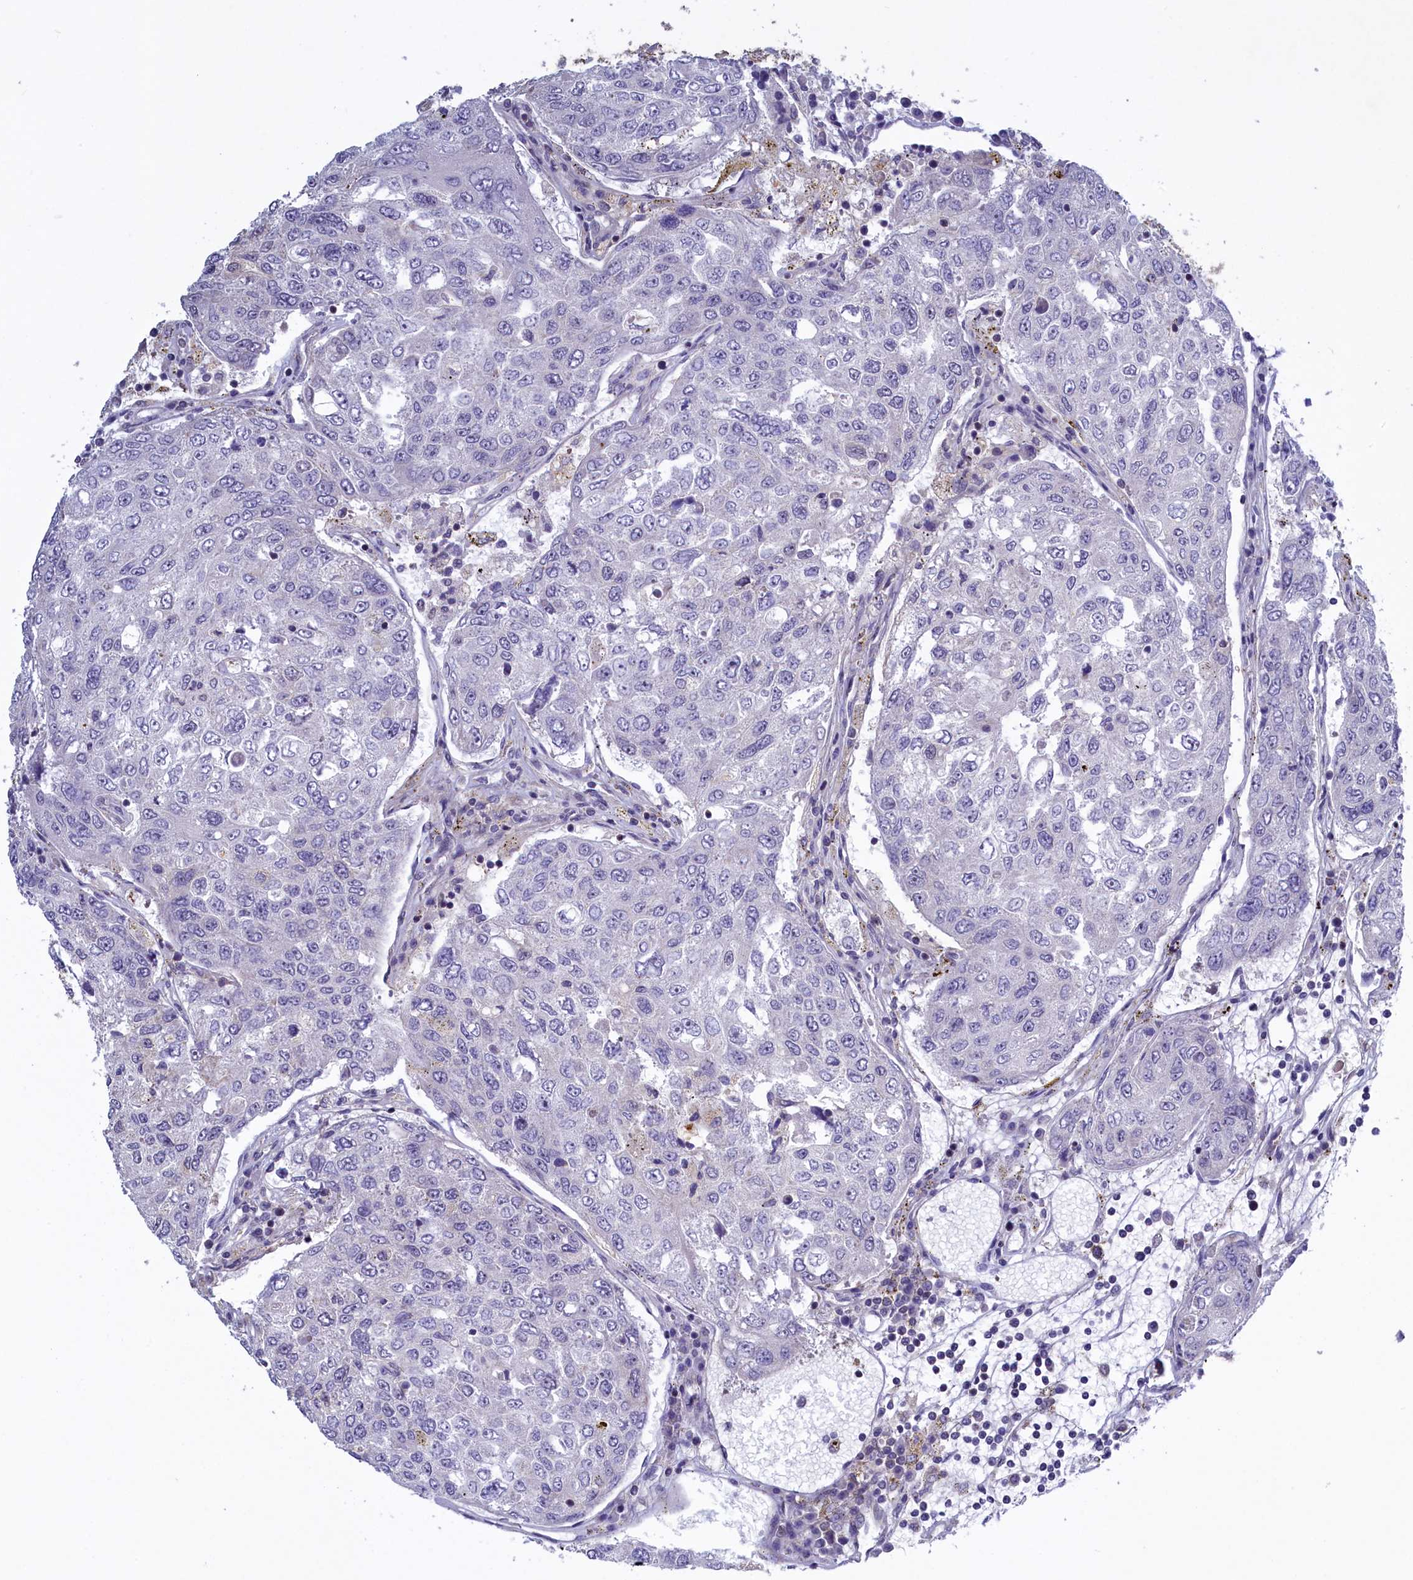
{"staining": {"intensity": "negative", "quantity": "none", "location": "none"}, "tissue": "urothelial cancer", "cell_type": "Tumor cells", "image_type": "cancer", "snomed": [{"axis": "morphology", "description": "Urothelial carcinoma, High grade"}, {"axis": "topography", "description": "Lymph node"}, {"axis": "topography", "description": "Urinary bladder"}], "caption": "Tumor cells show no significant protein staining in urothelial carcinoma (high-grade). (DAB (3,3'-diaminobenzidine) IHC, high magnification).", "gene": "HYKK", "patient": {"sex": "male", "age": 51}}